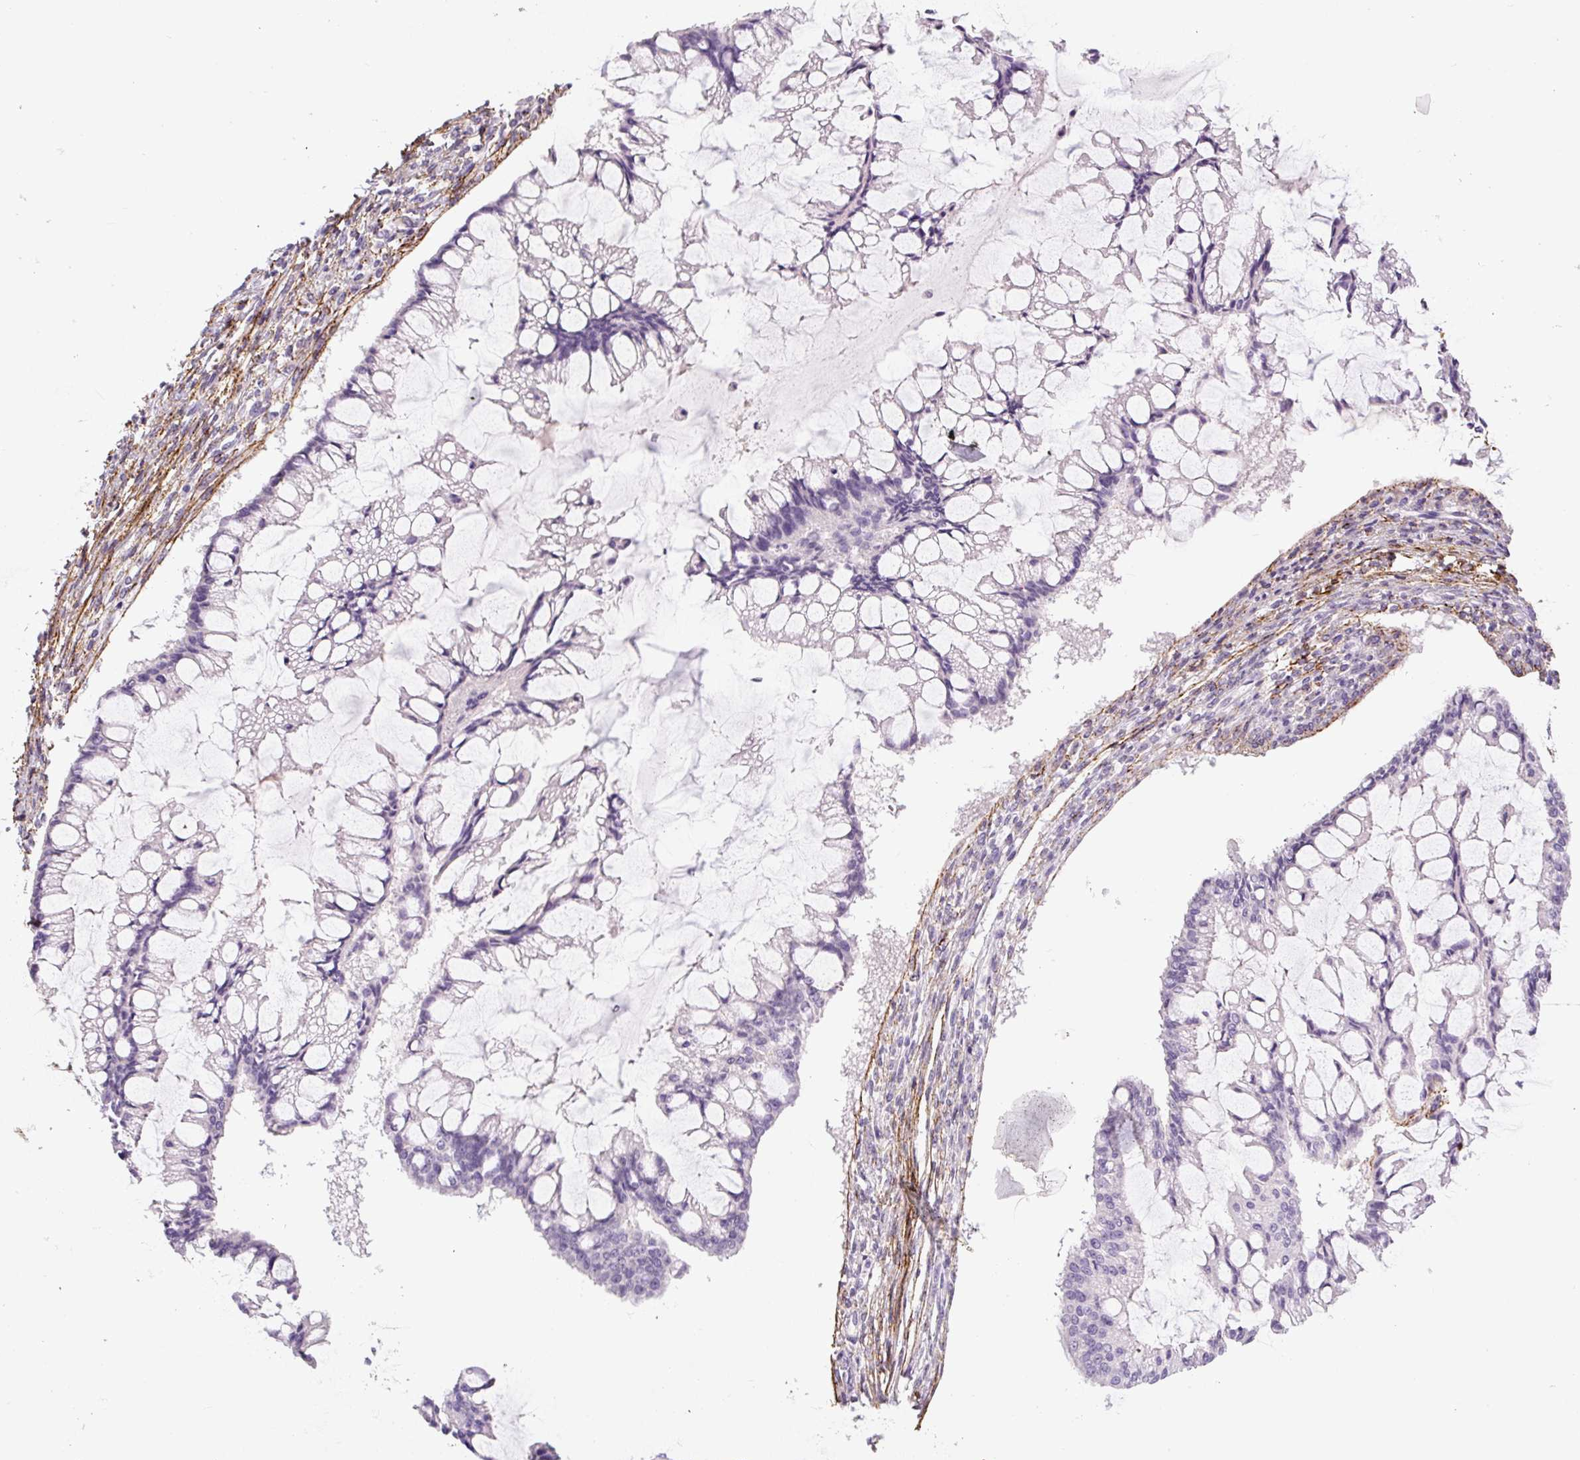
{"staining": {"intensity": "negative", "quantity": "none", "location": "none"}, "tissue": "ovarian cancer", "cell_type": "Tumor cells", "image_type": "cancer", "snomed": [{"axis": "morphology", "description": "Cystadenocarcinoma, mucinous, NOS"}, {"axis": "topography", "description": "Ovary"}], "caption": "Immunohistochemical staining of ovarian mucinous cystadenocarcinoma demonstrates no significant positivity in tumor cells.", "gene": "FBN1", "patient": {"sex": "female", "age": 73}}